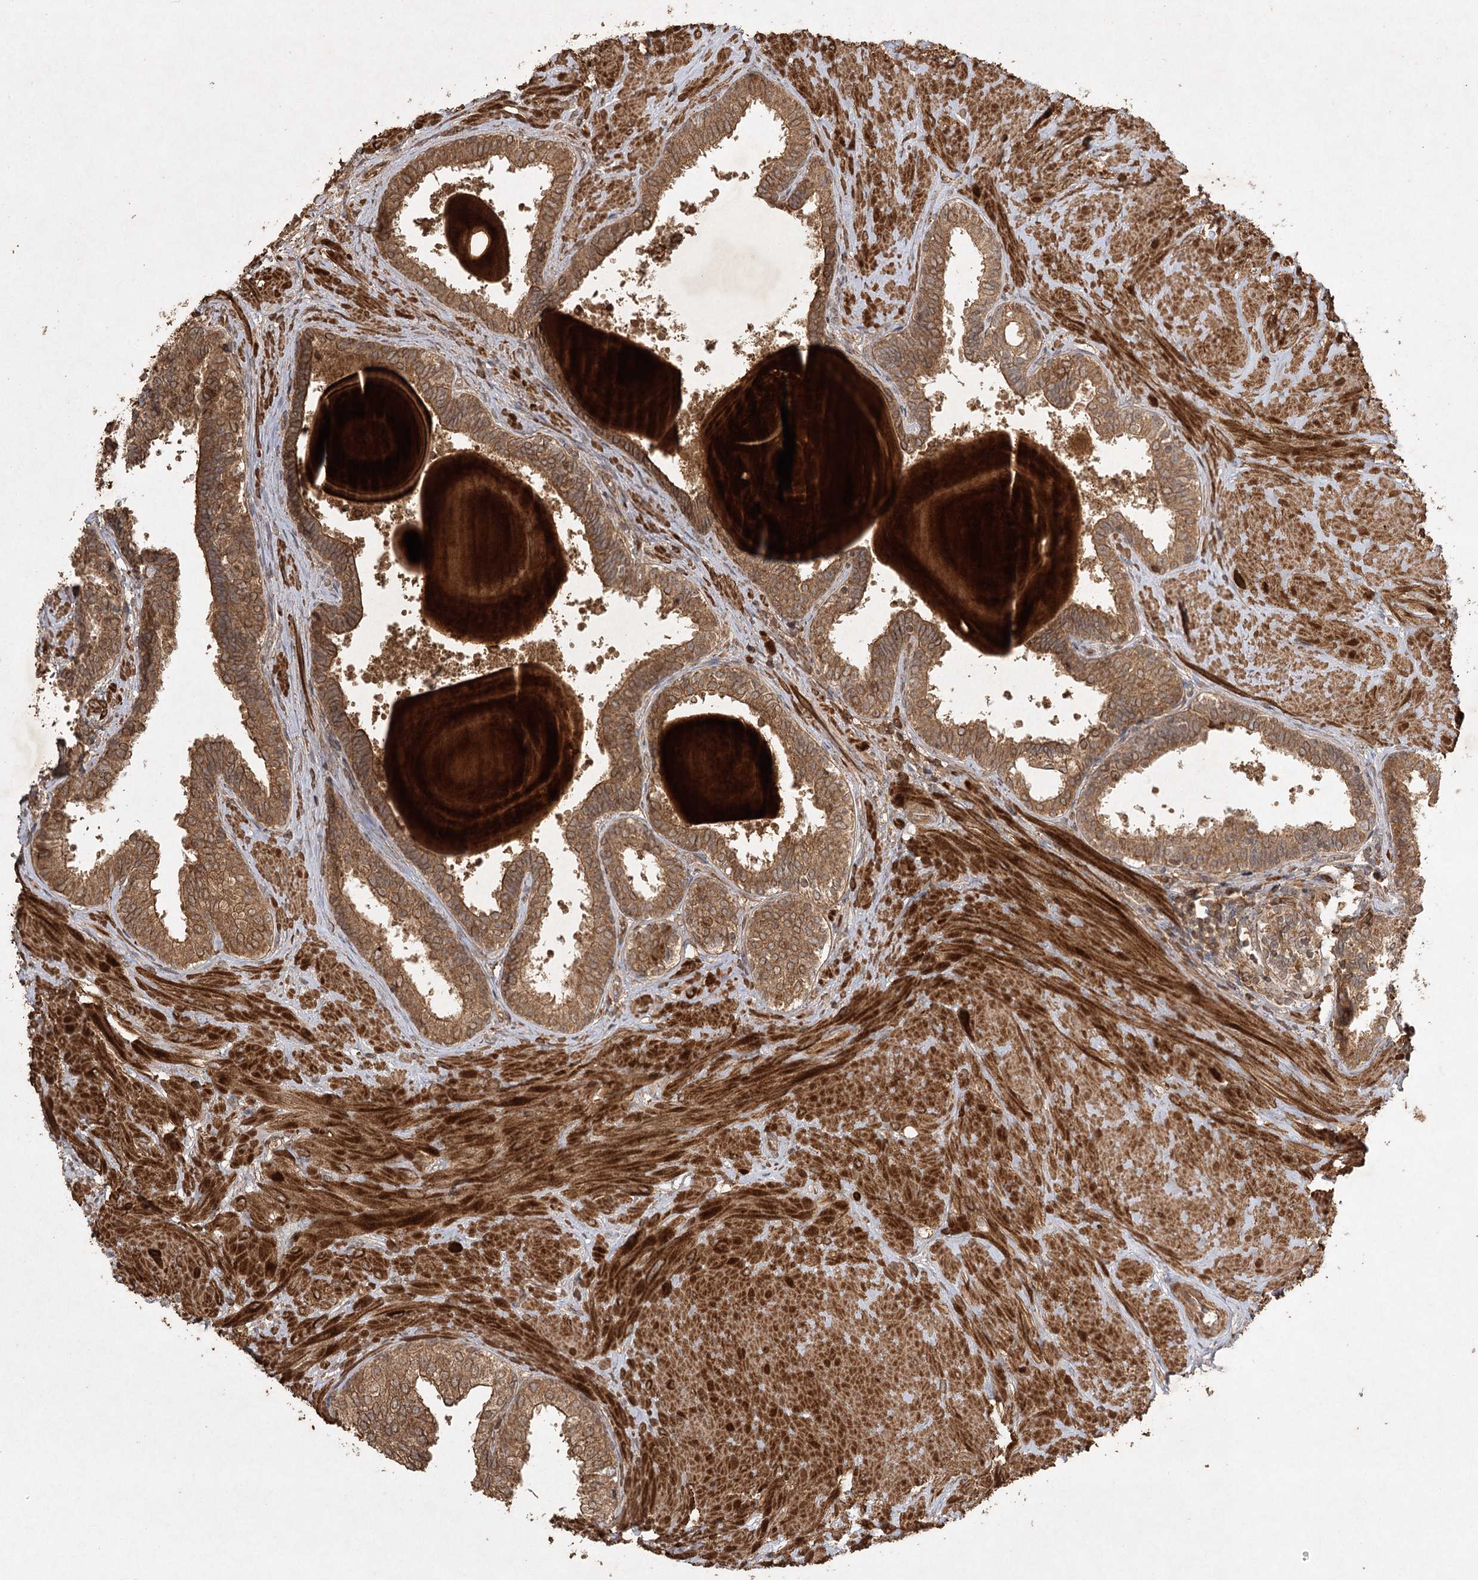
{"staining": {"intensity": "strong", "quantity": ">75%", "location": "cytoplasmic/membranous"}, "tissue": "prostate", "cell_type": "Glandular cells", "image_type": "normal", "snomed": [{"axis": "morphology", "description": "Normal tissue, NOS"}, {"axis": "topography", "description": "Prostate"}], "caption": "This histopathology image shows benign prostate stained with immunohistochemistry (IHC) to label a protein in brown. The cytoplasmic/membranous of glandular cells show strong positivity for the protein. Nuclei are counter-stained blue.", "gene": "ARL13A", "patient": {"sex": "male", "age": 48}}